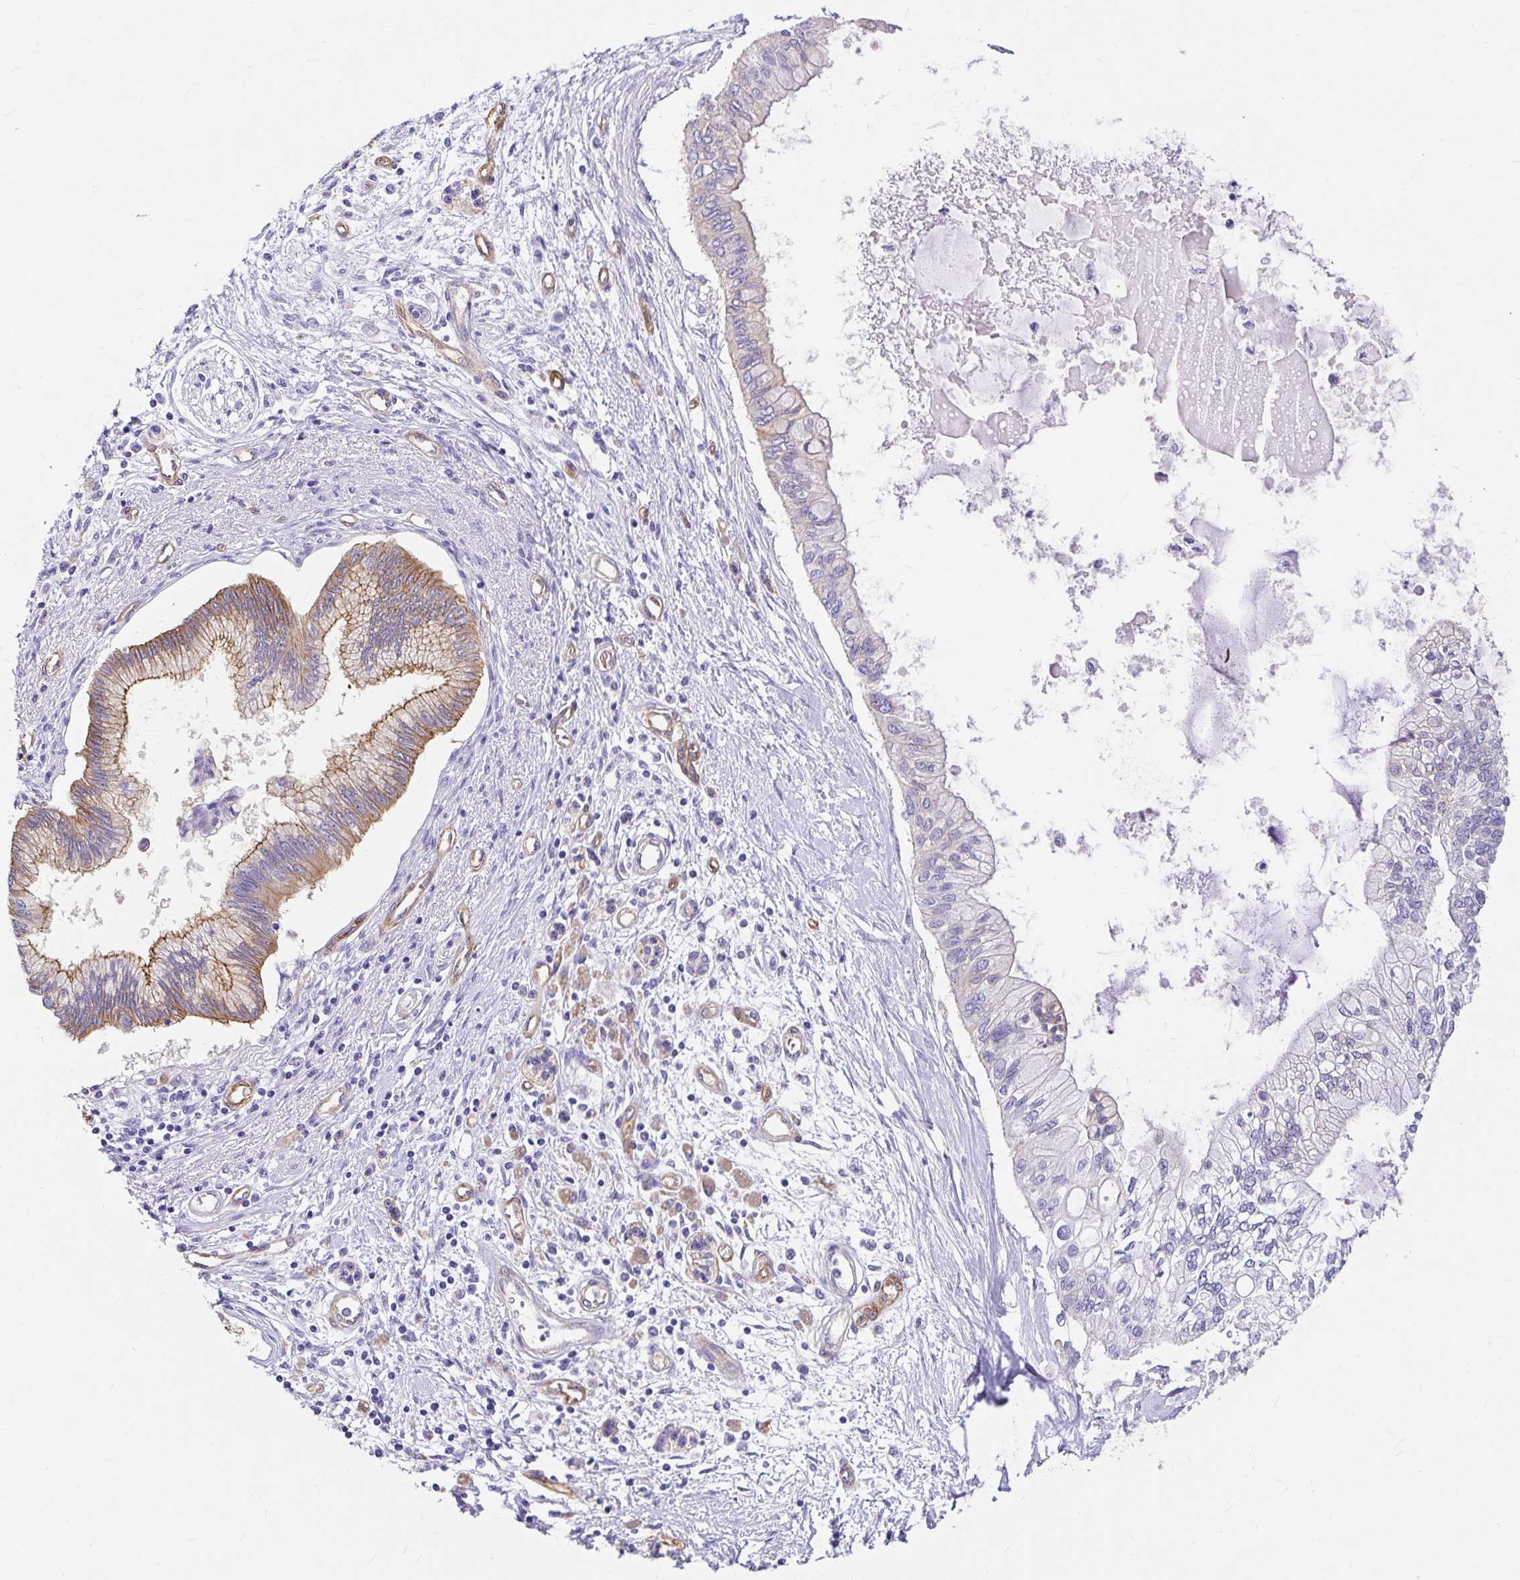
{"staining": {"intensity": "moderate", "quantity": "<25%", "location": "cytoplasmic/membranous"}, "tissue": "pancreatic cancer", "cell_type": "Tumor cells", "image_type": "cancer", "snomed": [{"axis": "morphology", "description": "Adenocarcinoma, NOS"}, {"axis": "topography", "description": "Pancreas"}], "caption": "Human pancreatic cancer (adenocarcinoma) stained for a protein (brown) reveals moderate cytoplasmic/membranous positive staining in approximately <25% of tumor cells.", "gene": "MYO1B", "patient": {"sex": "female", "age": 77}}